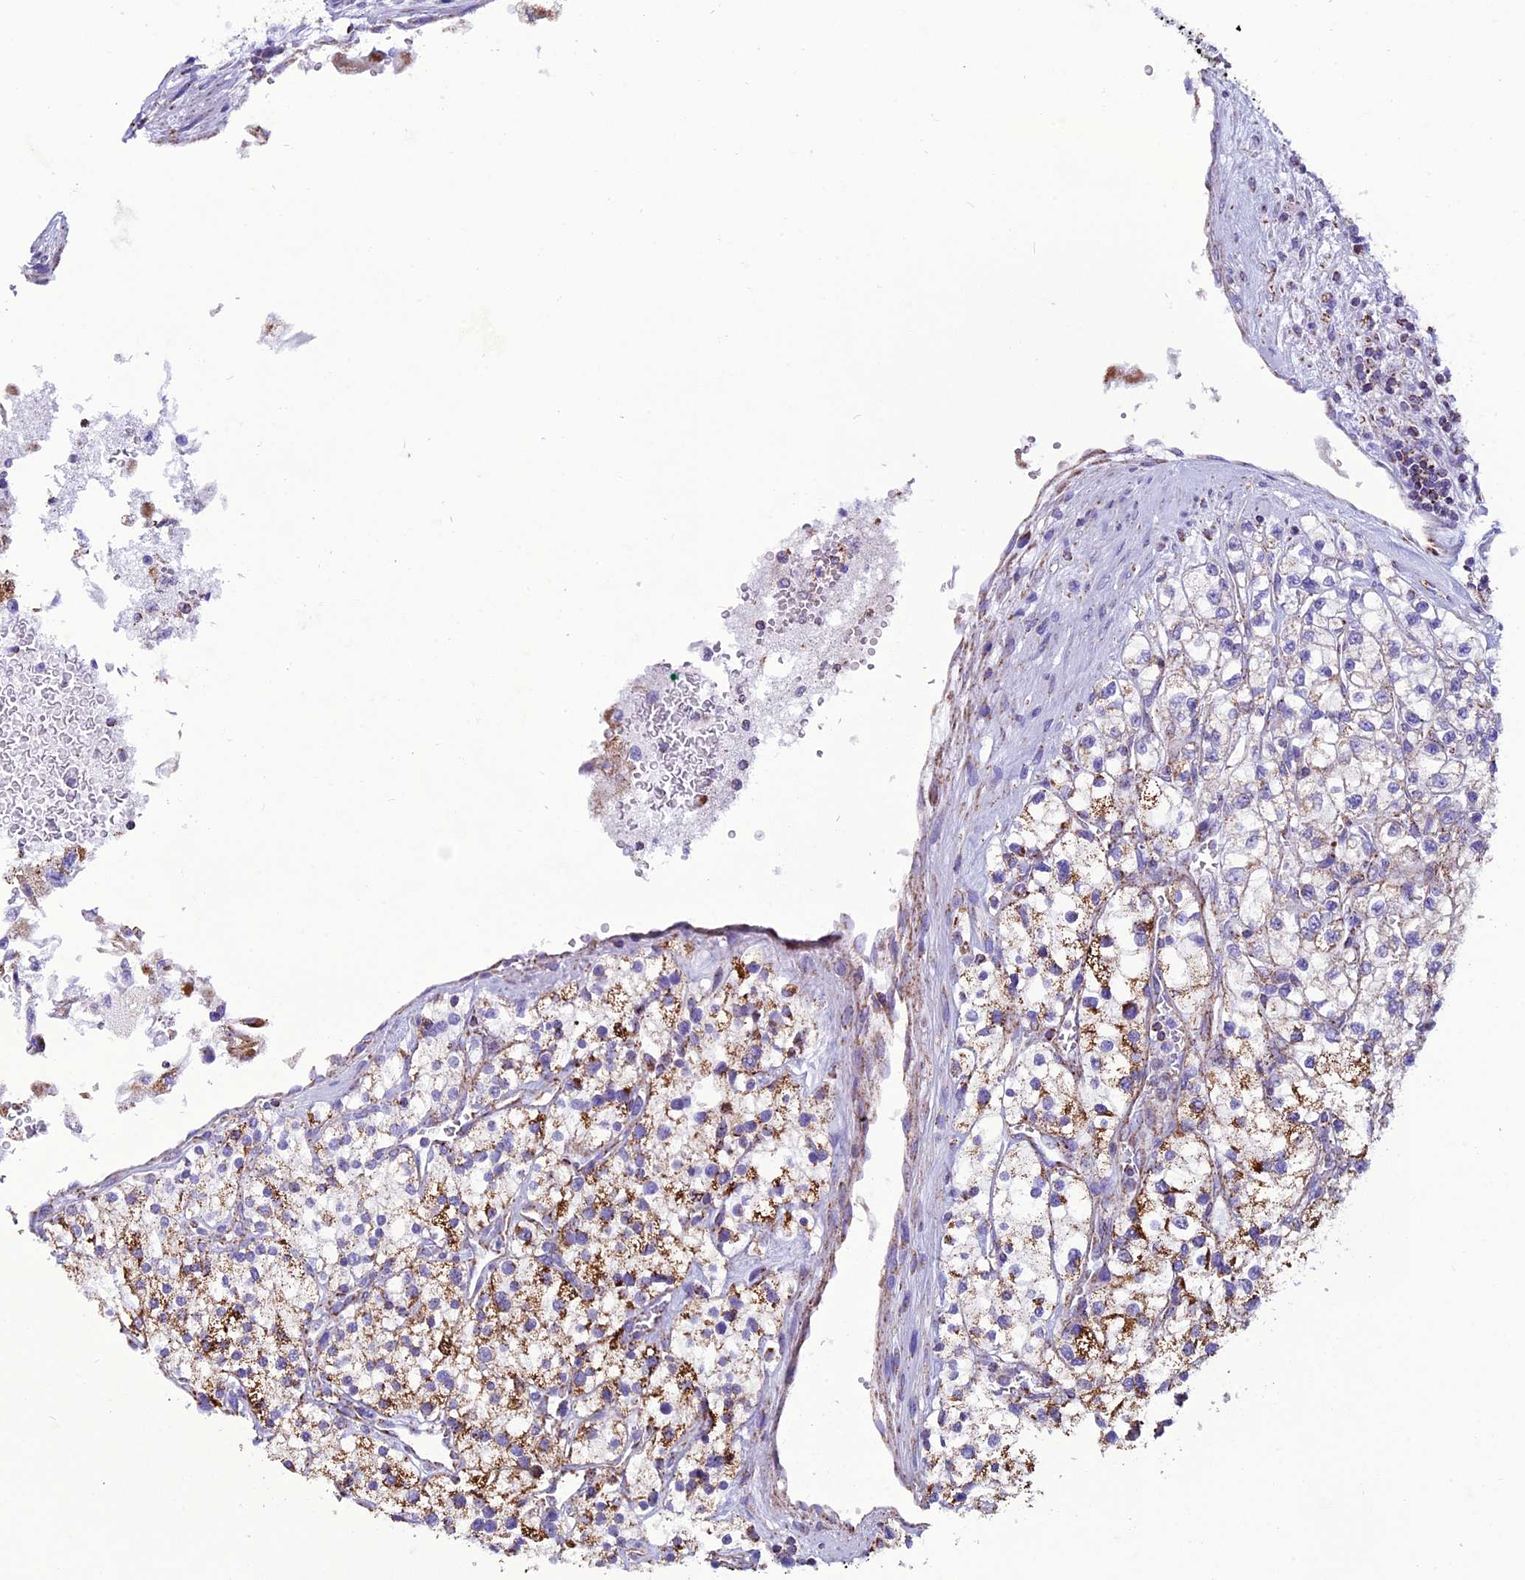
{"staining": {"intensity": "moderate", "quantity": "<25%", "location": "cytoplasmic/membranous"}, "tissue": "renal cancer", "cell_type": "Tumor cells", "image_type": "cancer", "snomed": [{"axis": "morphology", "description": "Adenocarcinoma, NOS"}, {"axis": "topography", "description": "Kidney"}], "caption": "Tumor cells show low levels of moderate cytoplasmic/membranous positivity in about <25% of cells in human adenocarcinoma (renal).", "gene": "ICA1L", "patient": {"sex": "male", "age": 80}}